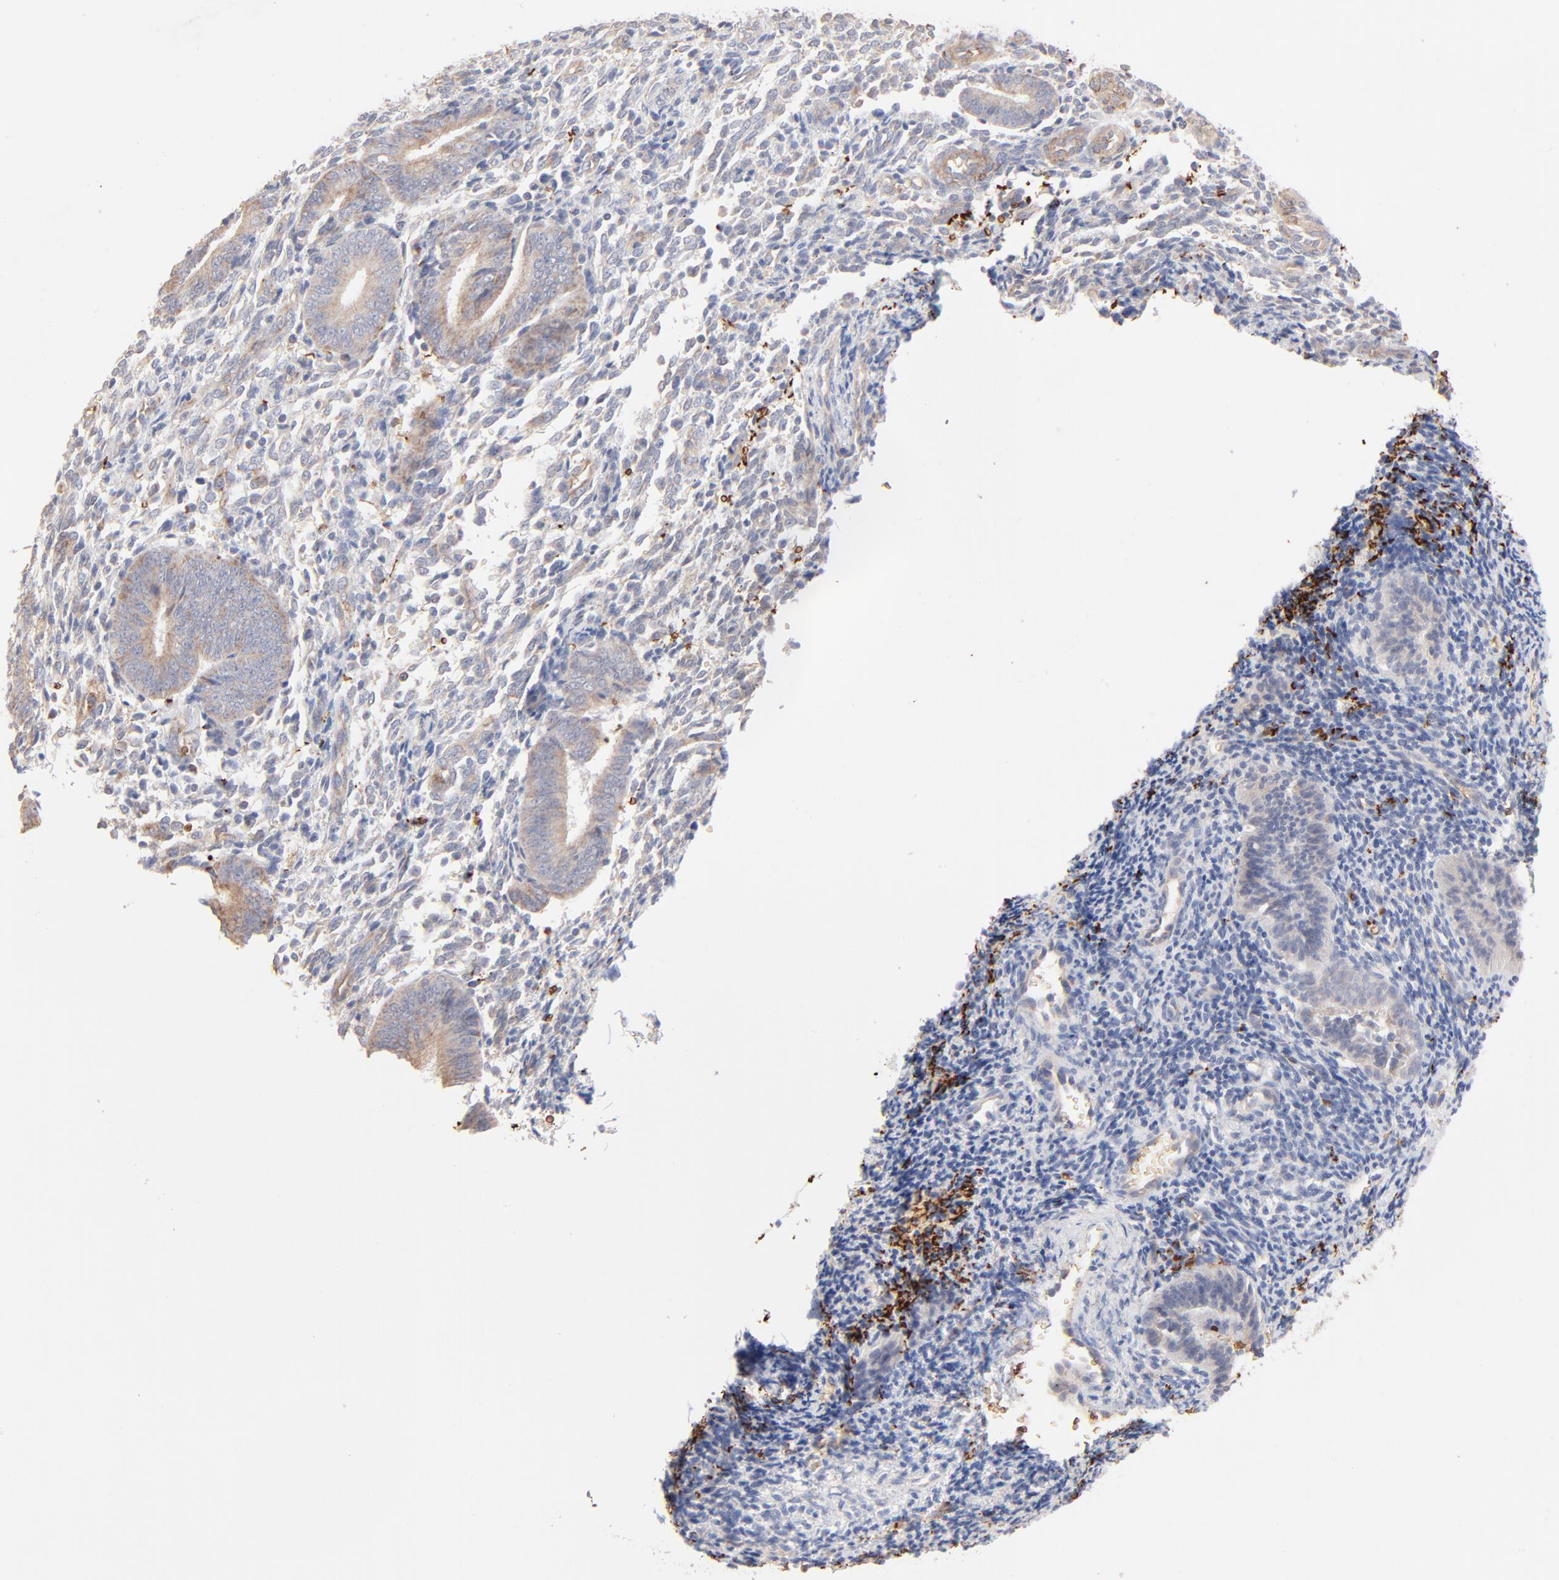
{"staining": {"intensity": "negative", "quantity": "none", "location": "none"}, "tissue": "endometrium", "cell_type": "Cells in endometrial stroma", "image_type": "normal", "snomed": [{"axis": "morphology", "description": "Normal tissue, NOS"}, {"axis": "topography", "description": "Uterus"}, {"axis": "topography", "description": "Endometrium"}], "caption": "The histopathology image demonstrates no significant staining in cells in endometrial stroma of endometrium. (Stains: DAB immunohistochemistry with hematoxylin counter stain, Microscopy: brightfield microscopy at high magnification).", "gene": "SPTB", "patient": {"sex": "female", "age": 33}}